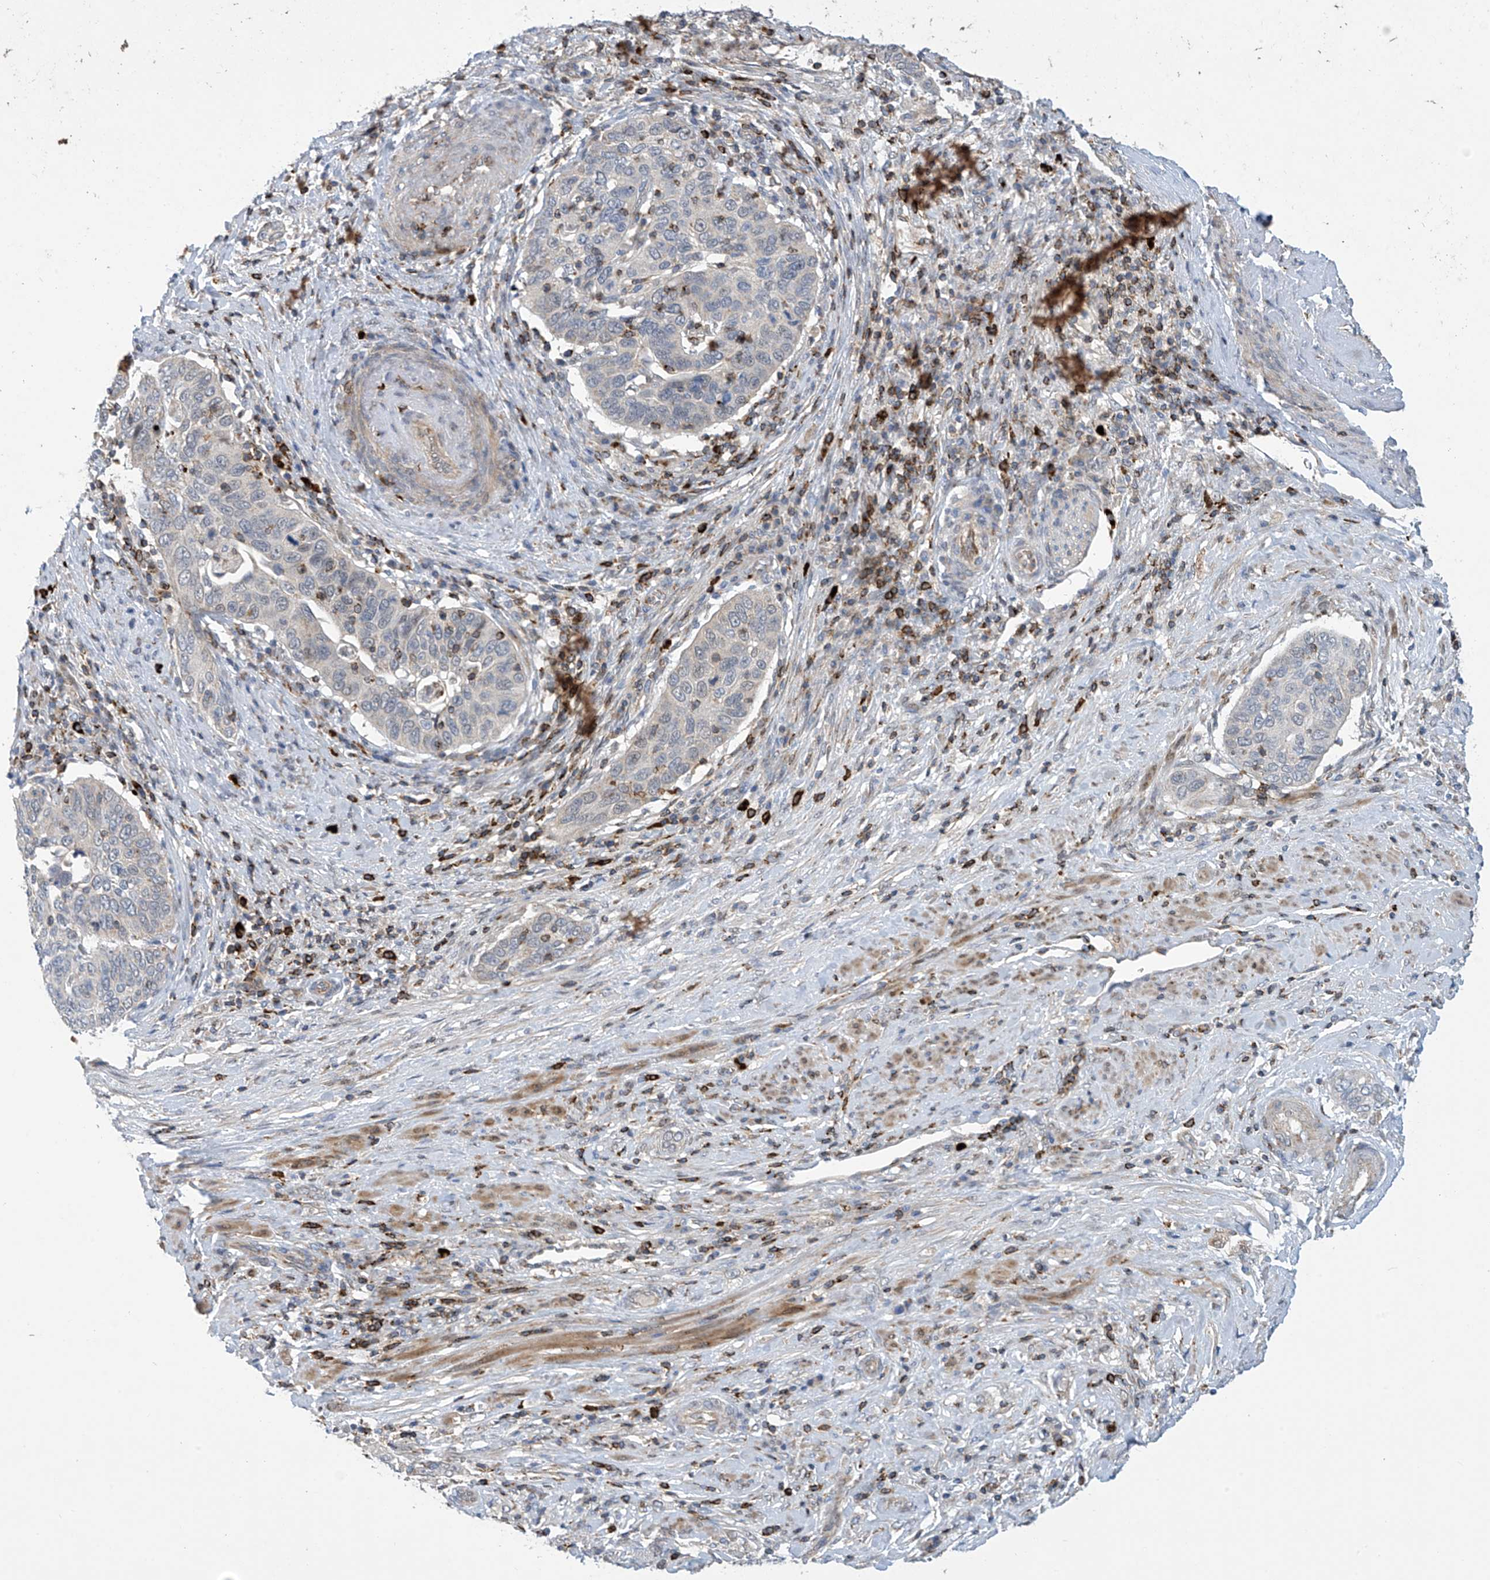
{"staining": {"intensity": "negative", "quantity": "none", "location": "none"}, "tissue": "cervical cancer", "cell_type": "Tumor cells", "image_type": "cancer", "snomed": [{"axis": "morphology", "description": "Squamous cell carcinoma, NOS"}, {"axis": "topography", "description": "Cervix"}], "caption": "Immunohistochemistry photomicrograph of neoplastic tissue: cervical cancer (squamous cell carcinoma) stained with DAB demonstrates no significant protein positivity in tumor cells.", "gene": "IBA57", "patient": {"sex": "female", "age": 60}}